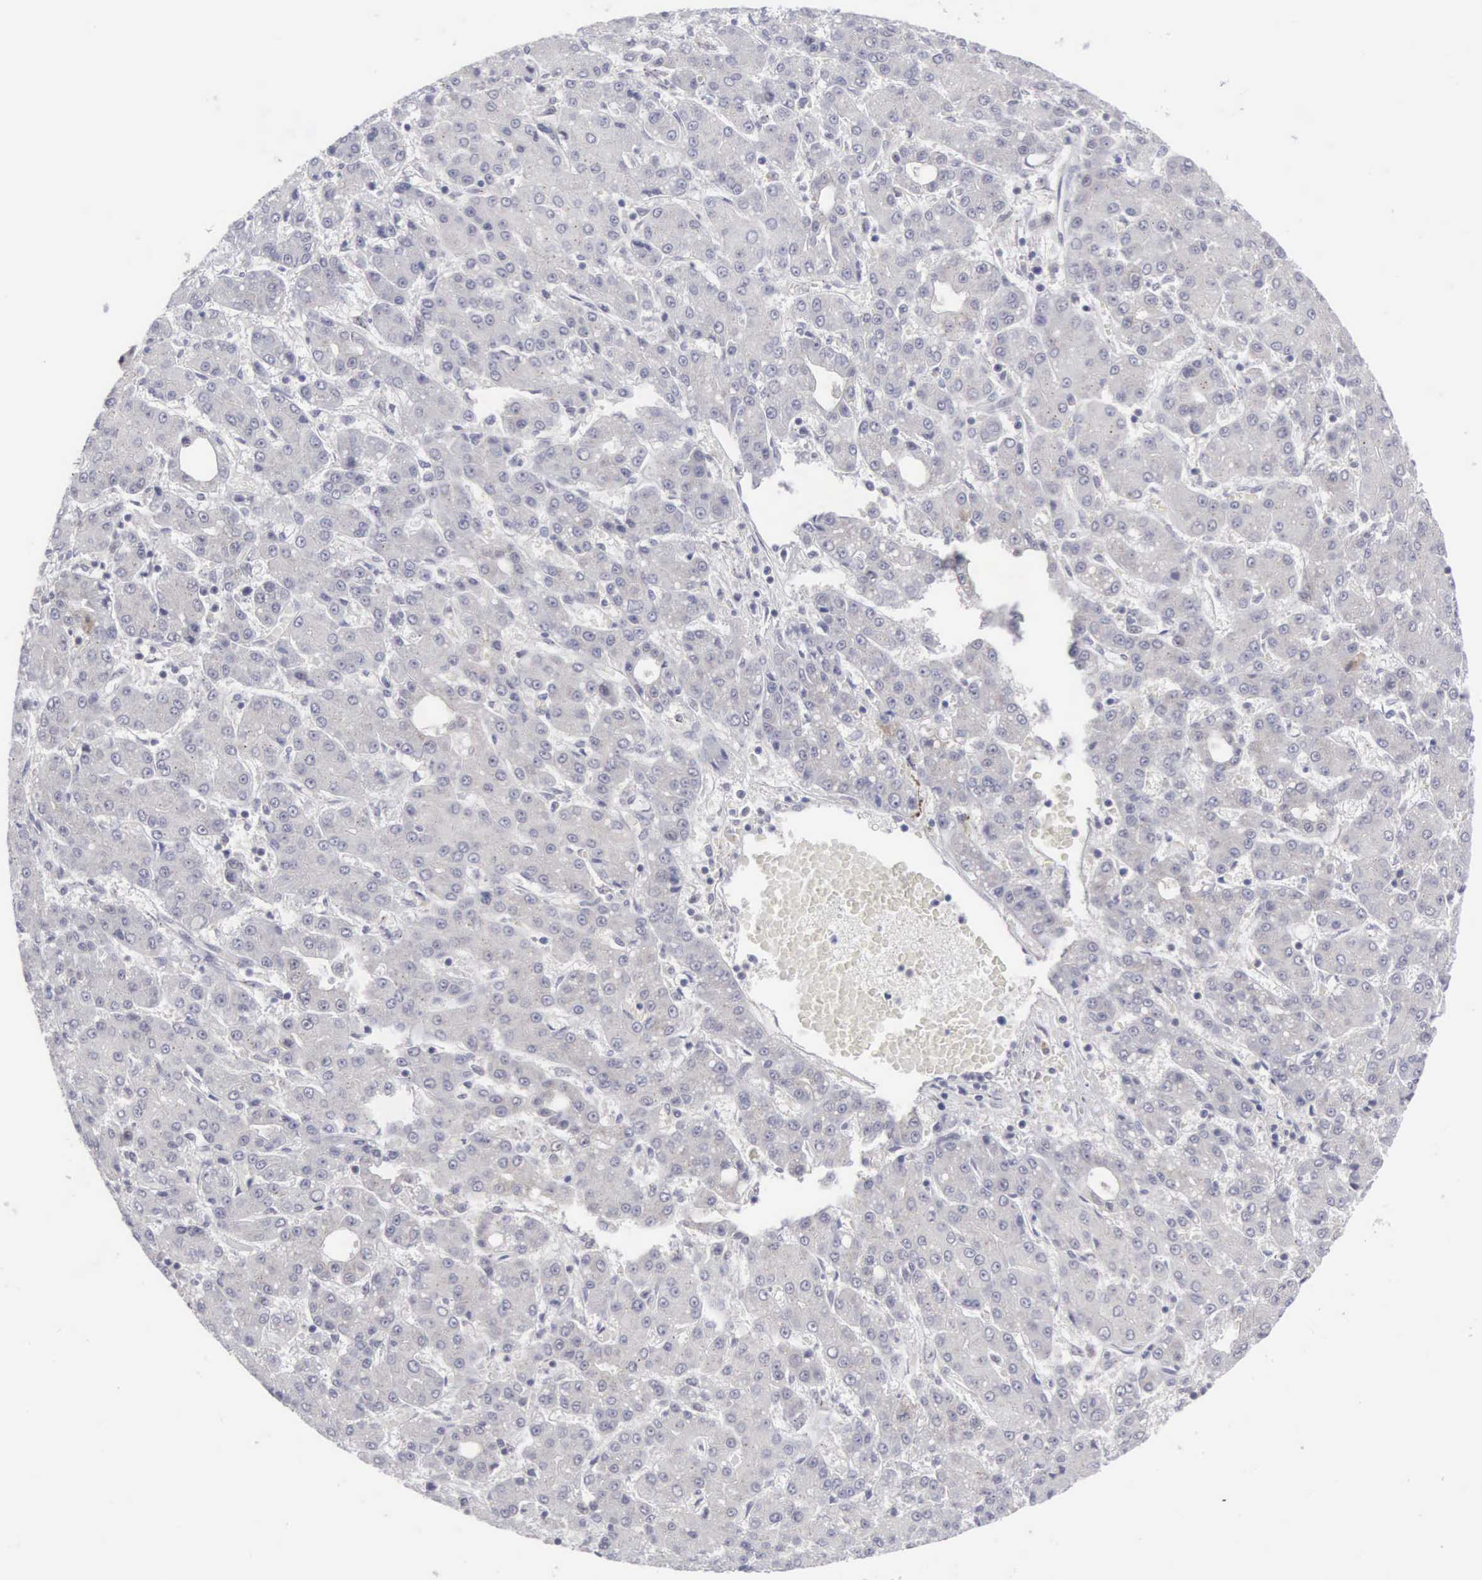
{"staining": {"intensity": "negative", "quantity": "none", "location": "none"}, "tissue": "liver cancer", "cell_type": "Tumor cells", "image_type": "cancer", "snomed": [{"axis": "morphology", "description": "Carcinoma, Hepatocellular, NOS"}, {"axis": "topography", "description": "Liver"}], "caption": "Immunohistochemistry (IHC) photomicrograph of human liver hepatocellular carcinoma stained for a protein (brown), which displays no positivity in tumor cells. Brightfield microscopy of immunohistochemistry stained with DAB (brown) and hematoxylin (blue), captured at high magnification.", "gene": "MNAT1", "patient": {"sex": "male", "age": 69}}